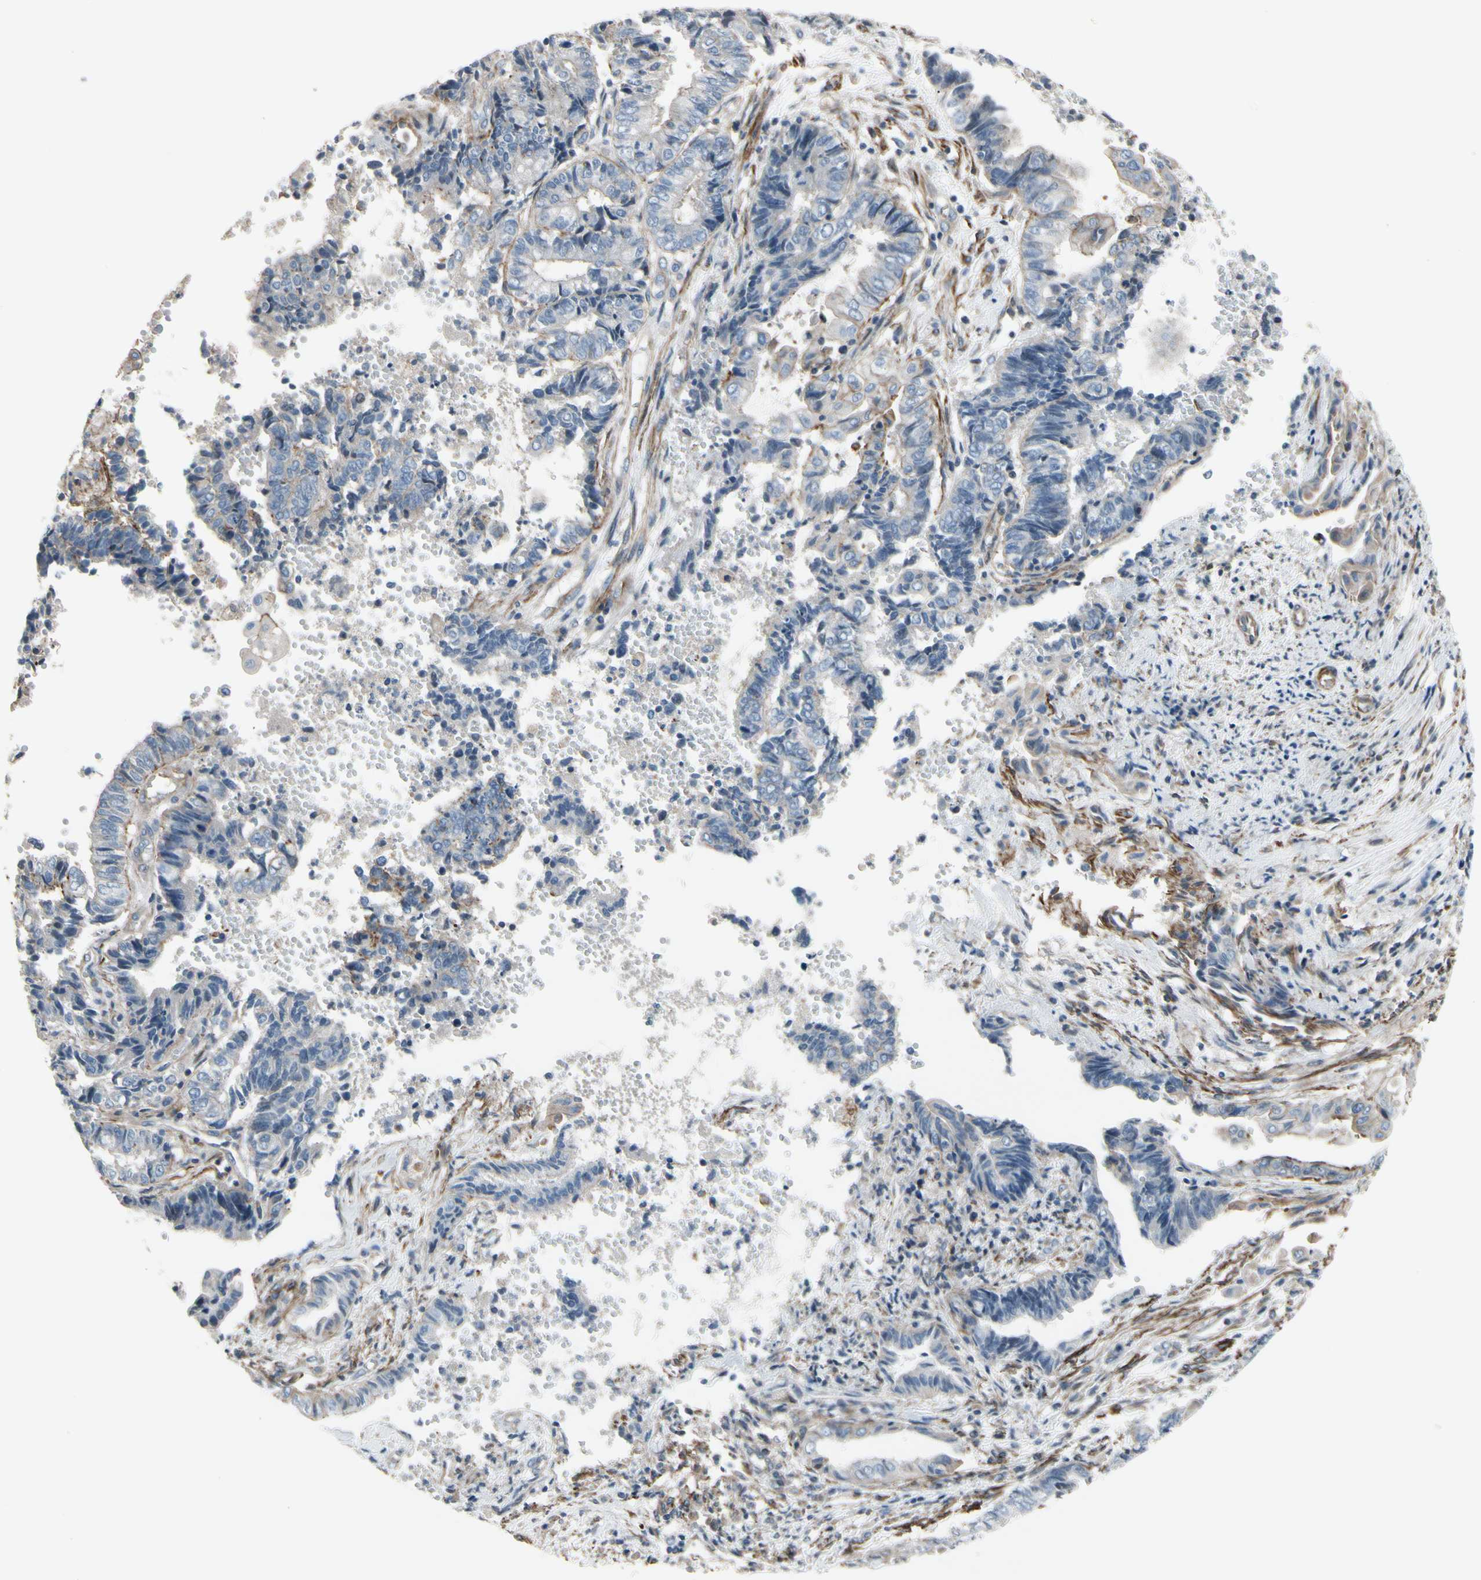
{"staining": {"intensity": "negative", "quantity": "none", "location": "none"}, "tissue": "endometrial cancer", "cell_type": "Tumor cells", "image_type": "cancer", "snomed": [{"axis": "morphology", "description": "Adenocarcinoma, NOS"}, {"axis": "topography", "description": "Uterus"}, {"axis": "topography", "description": "Endometrium"}], "caption": "There is no significant expression in tumor cells of endometrial adenocarcinoma. (DAB IHC with hematoxylin counter stain).", "gene": "TPM1", "patient": {"sex": "female", "age": 70}}